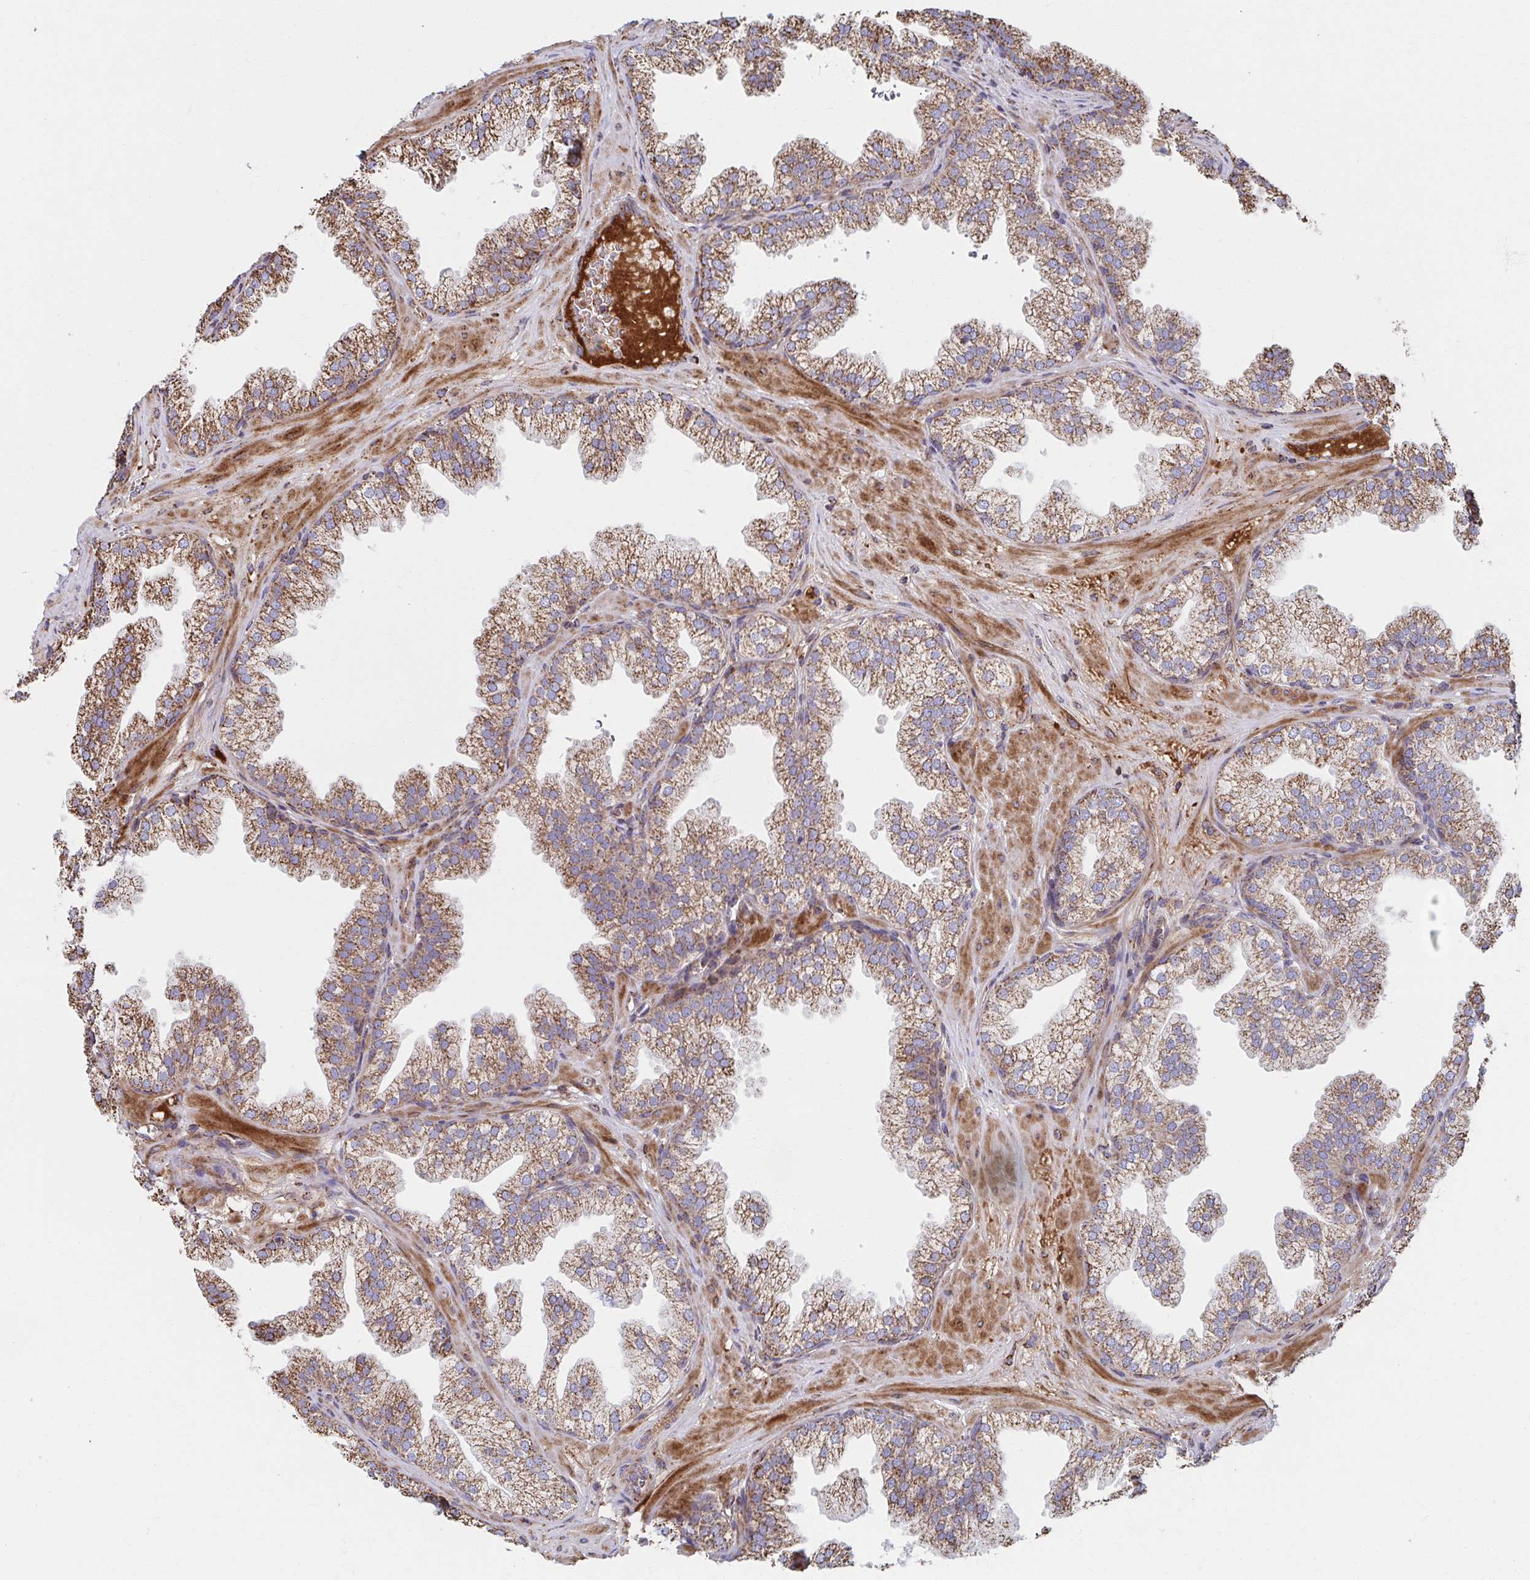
{"staining": {"intensity": "moderate", "quantity": ">75%", "location": "cytoplasmic/membranous"}, "tissue": "prostate", "cell_type": "Glandular cells", "image_type": "normal", "snomed": [{"axis": "morphology", "description": "Normal tissue, NOS"}, {"axis": "topography", "description": "Prostate"}], "caption": "An immunohistochemistry (IHC) photomicrograph of benign tissue is shown. Protein staining in brown labels moderate cytoplasmic/membranous positivity in prostate within glandular cells.", "gene": "SAT1", "patient": {"sex": "male", "age": 37}}